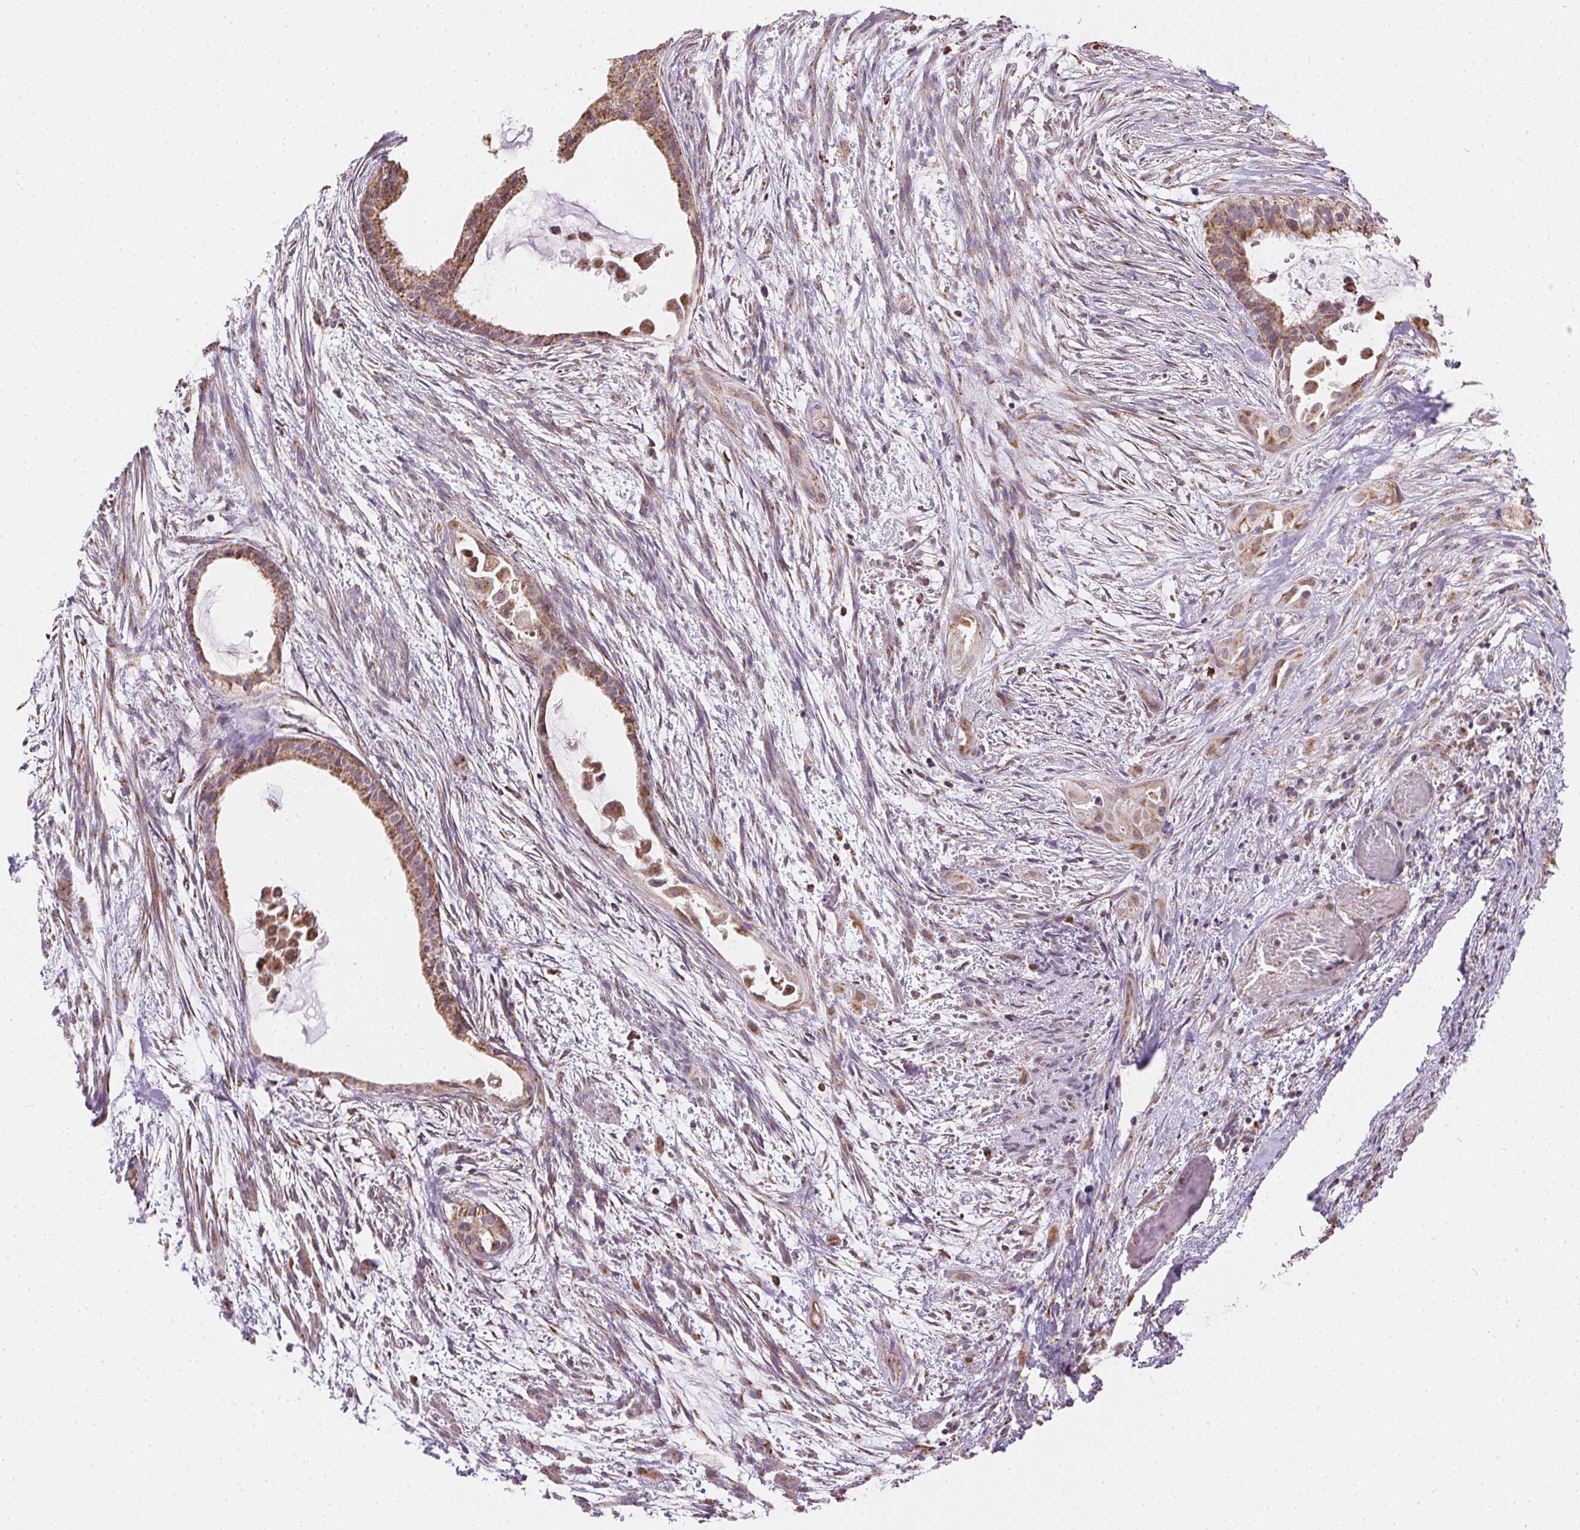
{"staining": {"intensity": "strong", "quantity": ">75%", "location": "cytoplasmic/membranous"}, "tissue": "endometrial cancer", "cell_type": "Tumor cells", "image_type": "cancer", "snomed": [{"axis": "morphology", "description": "Adenocarcinoma, NOS"}, {"axis": "topography", "description": "Endometrium"}], "caption": "Strong cytoplasmic/membranous expression for a protein is seen in approximately >75% of tumor cells of endometrial cancer using immunohistochemistry (IHC).", "gene": "MAPK11", "patient": {"sex": "female", "age": 86}}